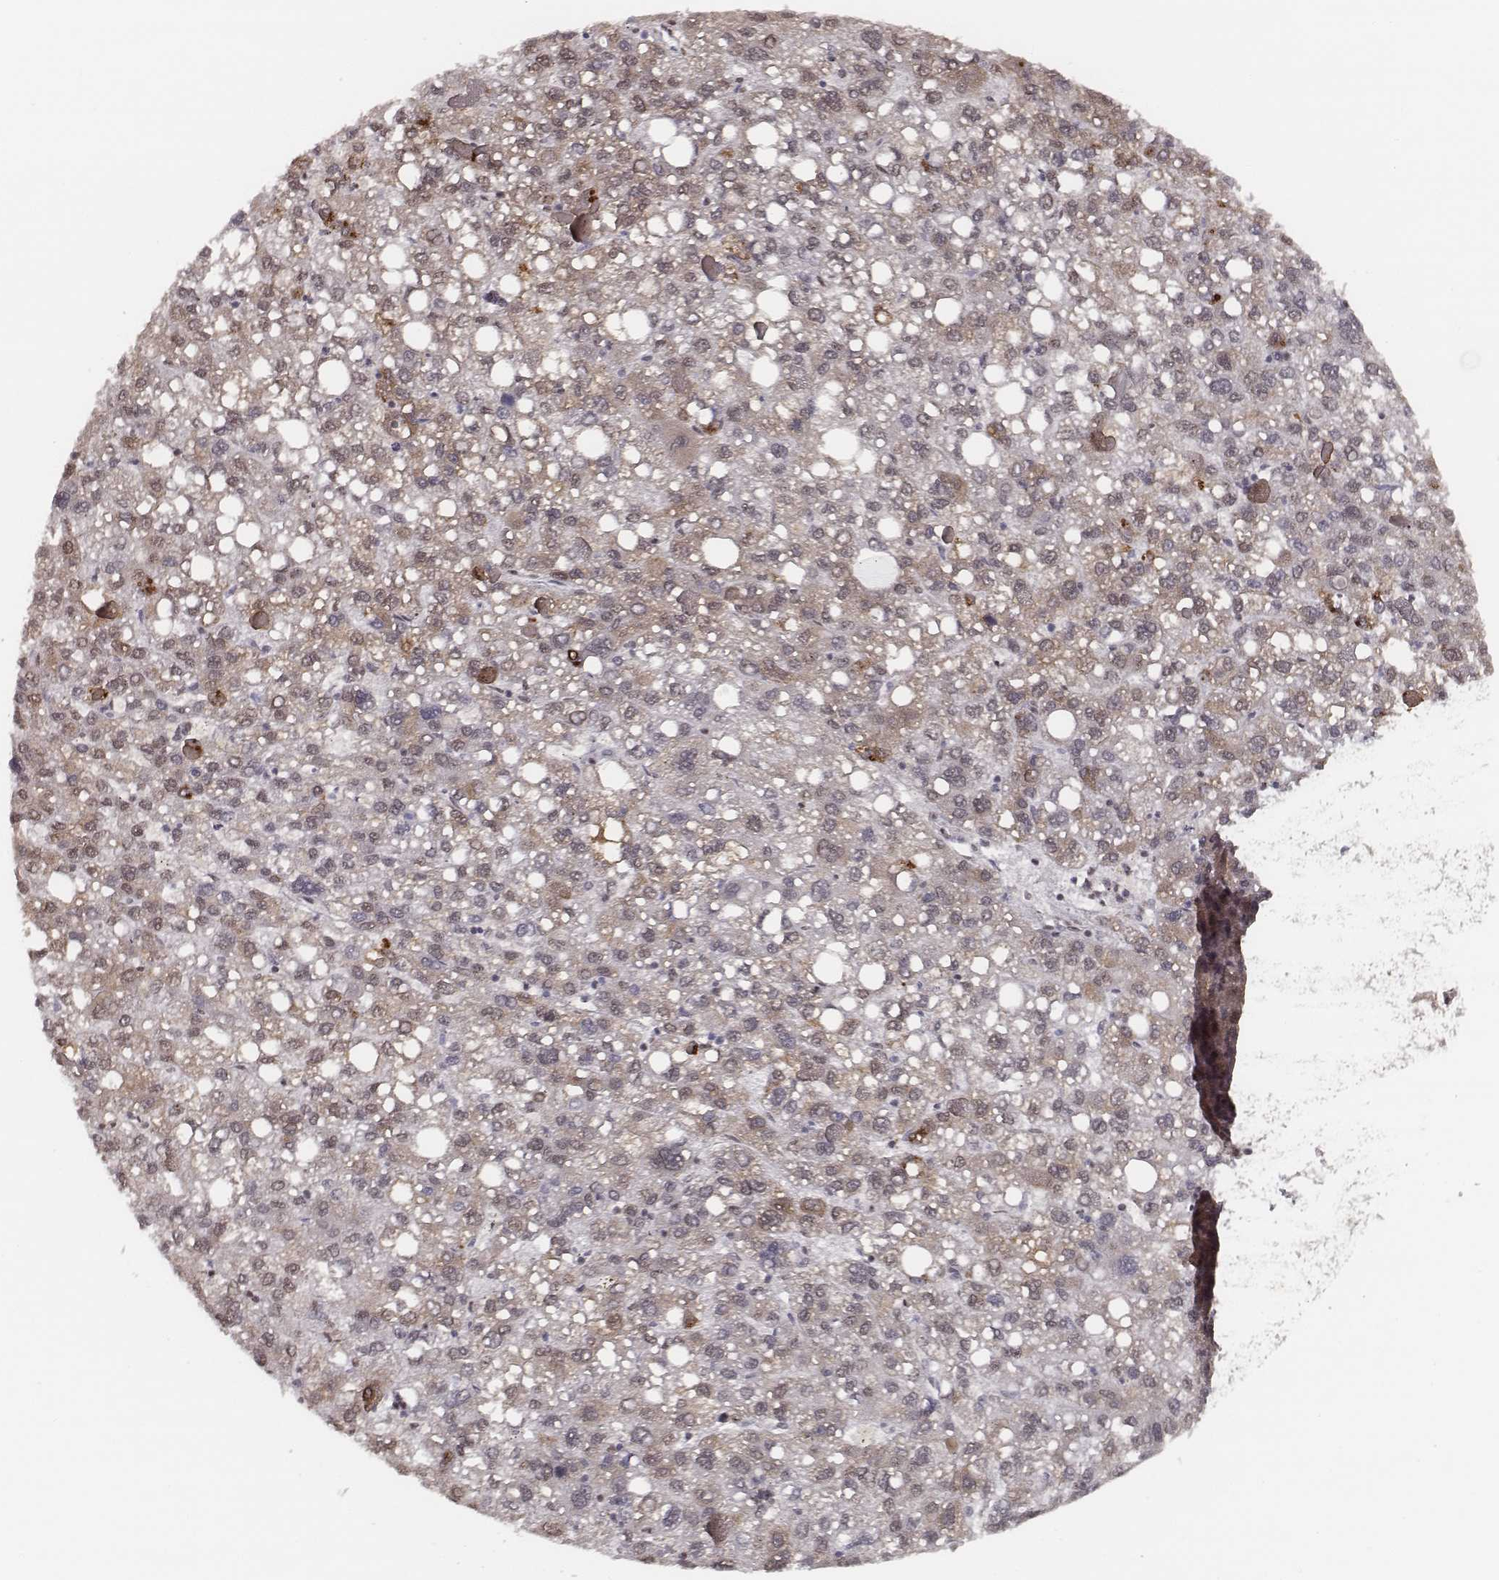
{"staining": {"intensity": "moderate", "quantity": ">75%", "location": "cytoplasmic/membranous"}, "tissue": "liver cancer", "cell_type": "Tumor cells", "image_type": "cancer", "snomed": [{"axis": "morphology", "description": "Carcinoma, Hepatocellular, NOS"}, {"axis": "topography", "description": "Liver"}], "caption": "DAB (3,3'-diaminobenzidine) immunohistochemical staining of human liver cancer shows moderate cytoplasmic/membranous protein staining in approximately >75% of tumor cells. (IHC, brightfield microscopy, high magnification).", "gene": "HMGA2", "patient": {"sex": "female", "age": 82}}